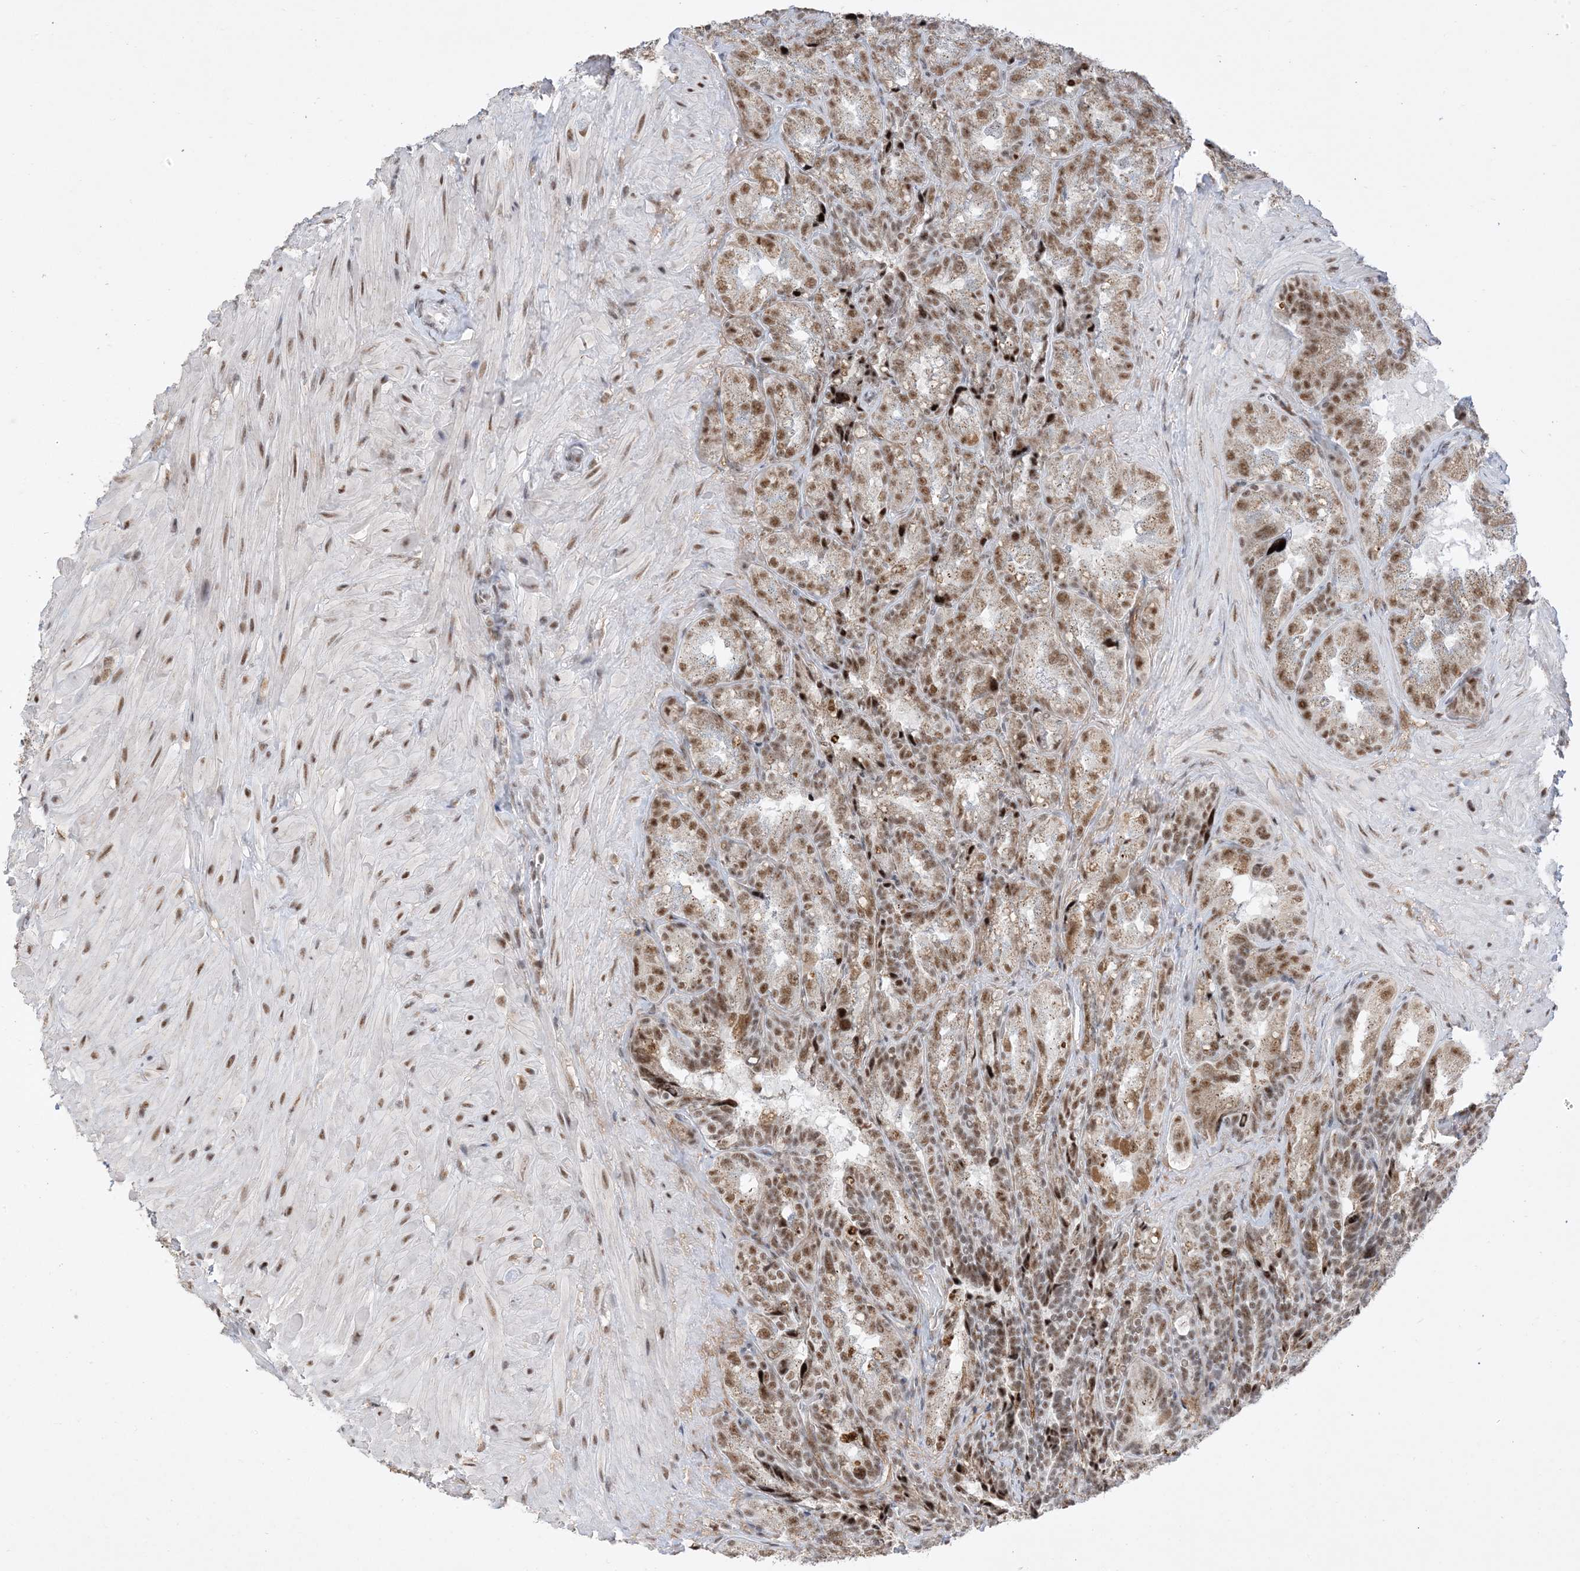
{"staining": {"intensity": "moderate", "quantity": ">75%", "location": "nuclear"}, "tissue": "seminal vesicle", "cell_type": "Glandular cells", "image_type": "normal", "snomed": [{"axis": "morphology", "description": "Normal tissue, NOS"}, {"axis": "topography", "description": "Seminal veicle"}, {"axis": "topography", "description": "Peripheral nerve tissue"}], "caption": "Protein staining by immunohistochemistry demonstrates moderate nuclear expression in approximately >75% of glandular cells in benign seminal vesicle. (DAB (3,3'-diaminobenzidine) IHC, brown staining for protein, blue staining for nuclei).", "gene": "SF3A3", "patient": {"sex": "male", "age": 63}}